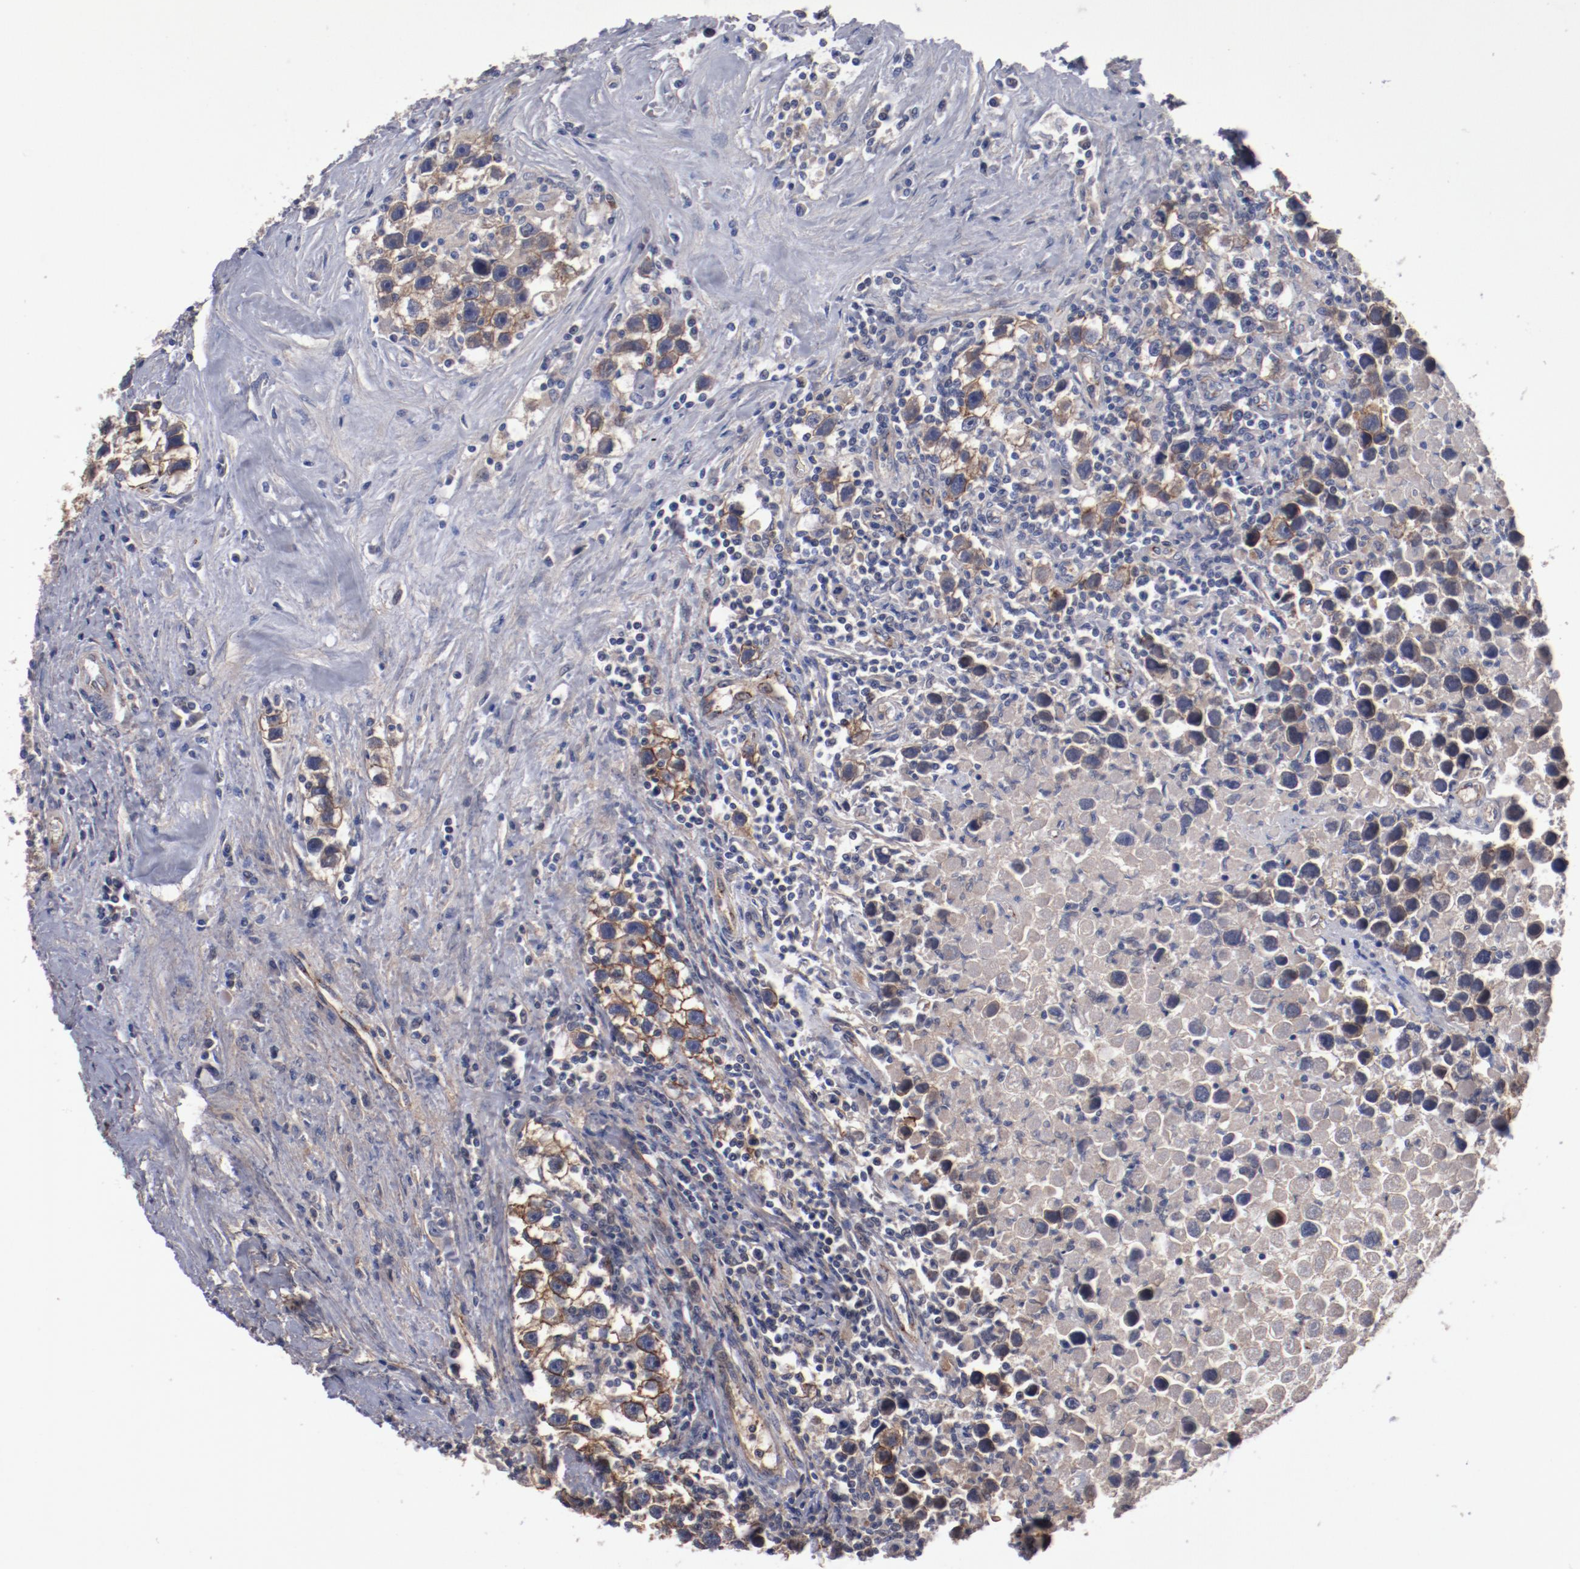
{"staining": {"intensity": "weak", "quantity": ">75%", "location": "cytoplasmic/membranous"}, "tissue": "testis cancer", "cell_type": "Tumor cells", "image_type": "cancer", "snomed": [{"axis": "morphology", "description": "Seminoma, NOS"}, {"axis": "topography", "description": "Testis"}], "caption": "Protein expression analysis of seminoma (testis) displays weak cytoplasmic/membranous expression in approximately >75% of tumor cells. (DAB (3,3'-diaminobenzidine) = brown stain, brightfield microscopy at high magnification).", "gene": "DIPK2B", "patient": {"sex": "male", "age": 43}}